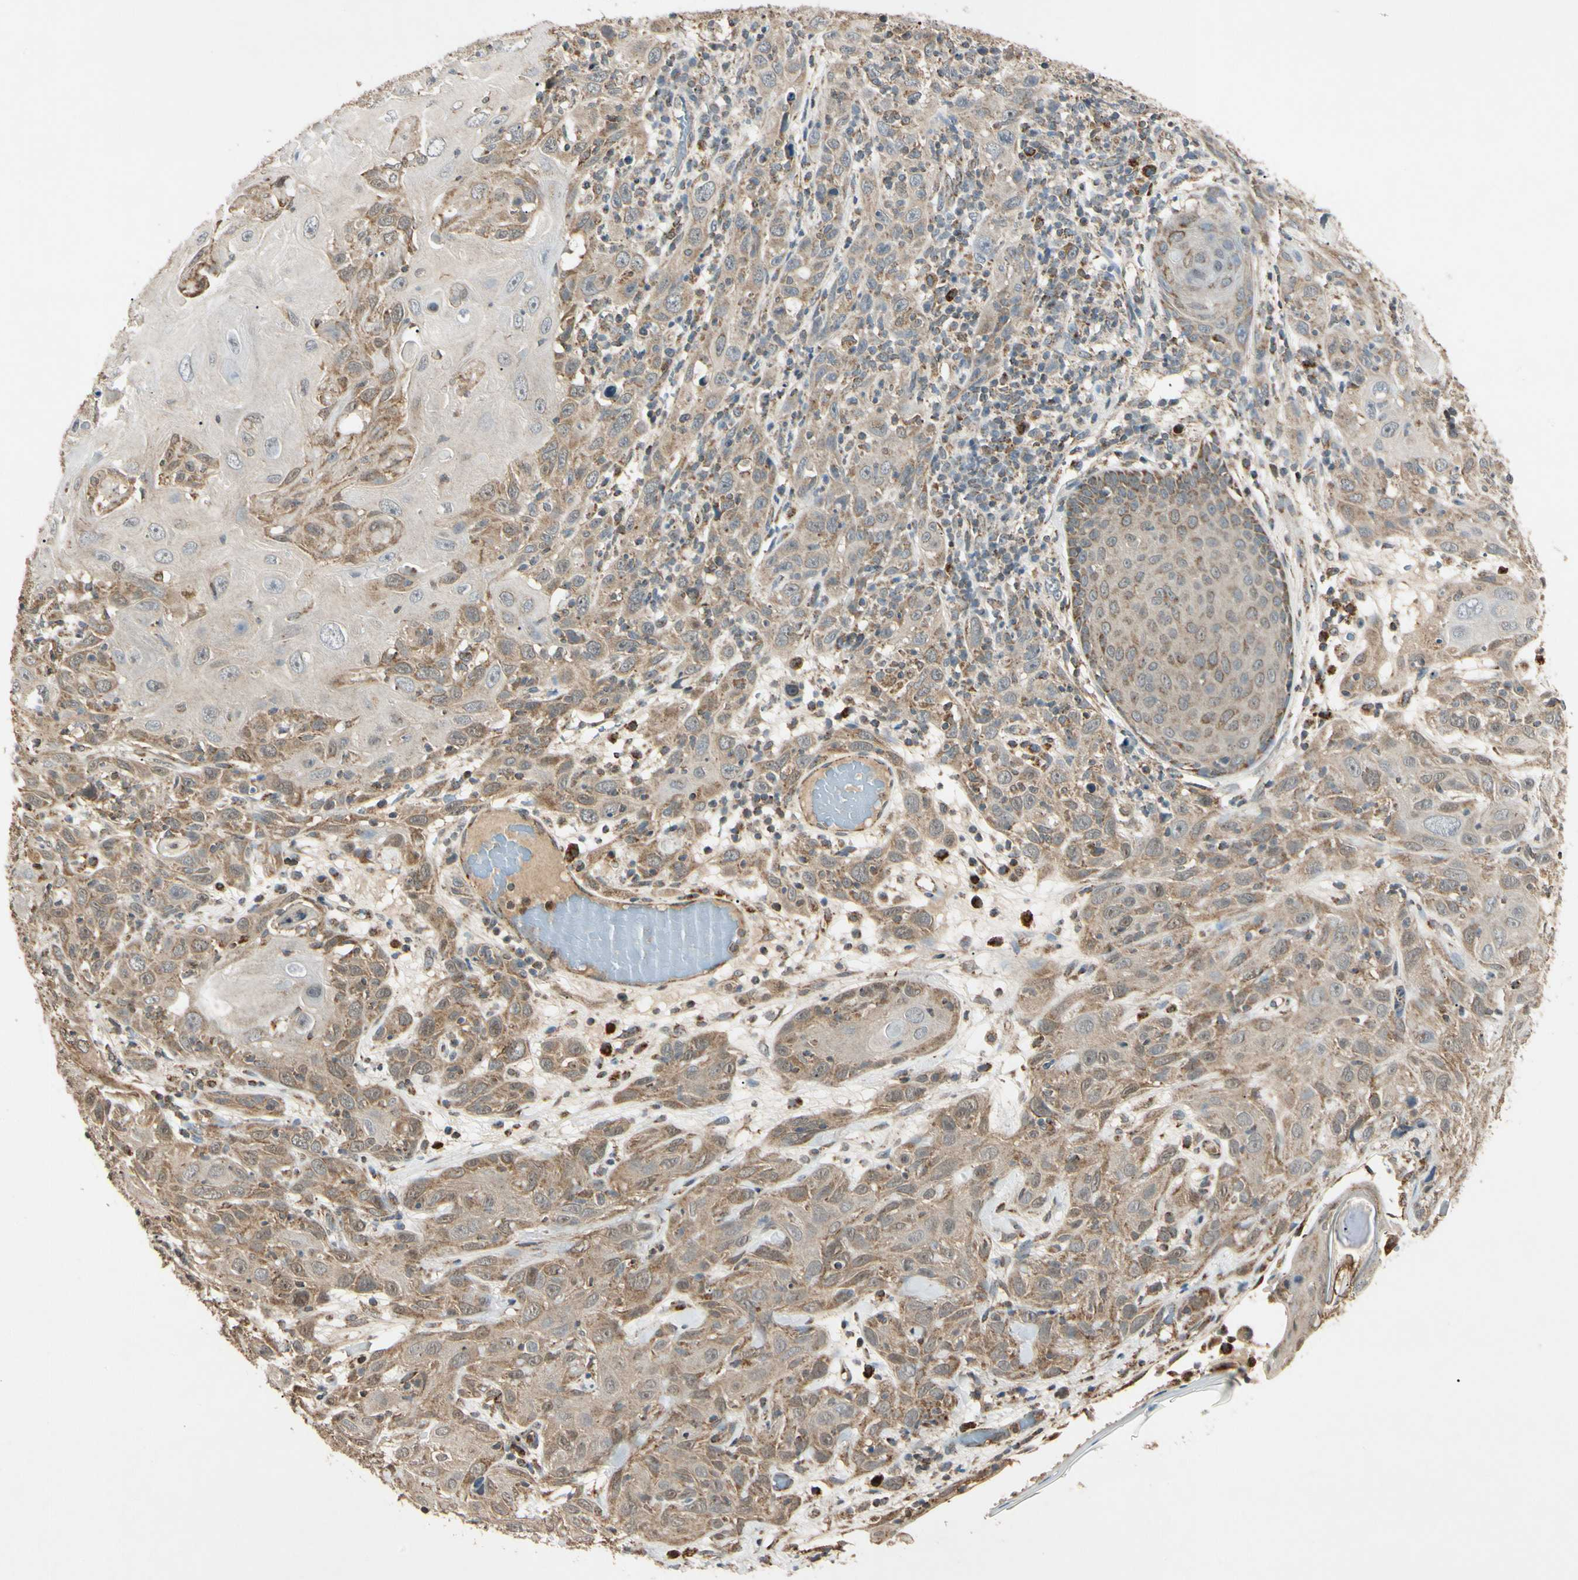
{"staining": {"intensity": "moderate", "quantity": ">75%", "location": "cytoplasmic/membranous"}, "tissue": "skin cancer", "cell_type": "Tumor cells", "image_type": "cancer", "snomed": [{"axis": "morphology", "description": "Squamous cell carcinoma, NOS"}, {"axis": "topography", "description": "Skin"}], "caption": "Skin cancer stained with a protein marker exhibits moderate staining in tumor cells.", "gene": "PRDX5", "patient": {"sex": "female", "age": 88}}